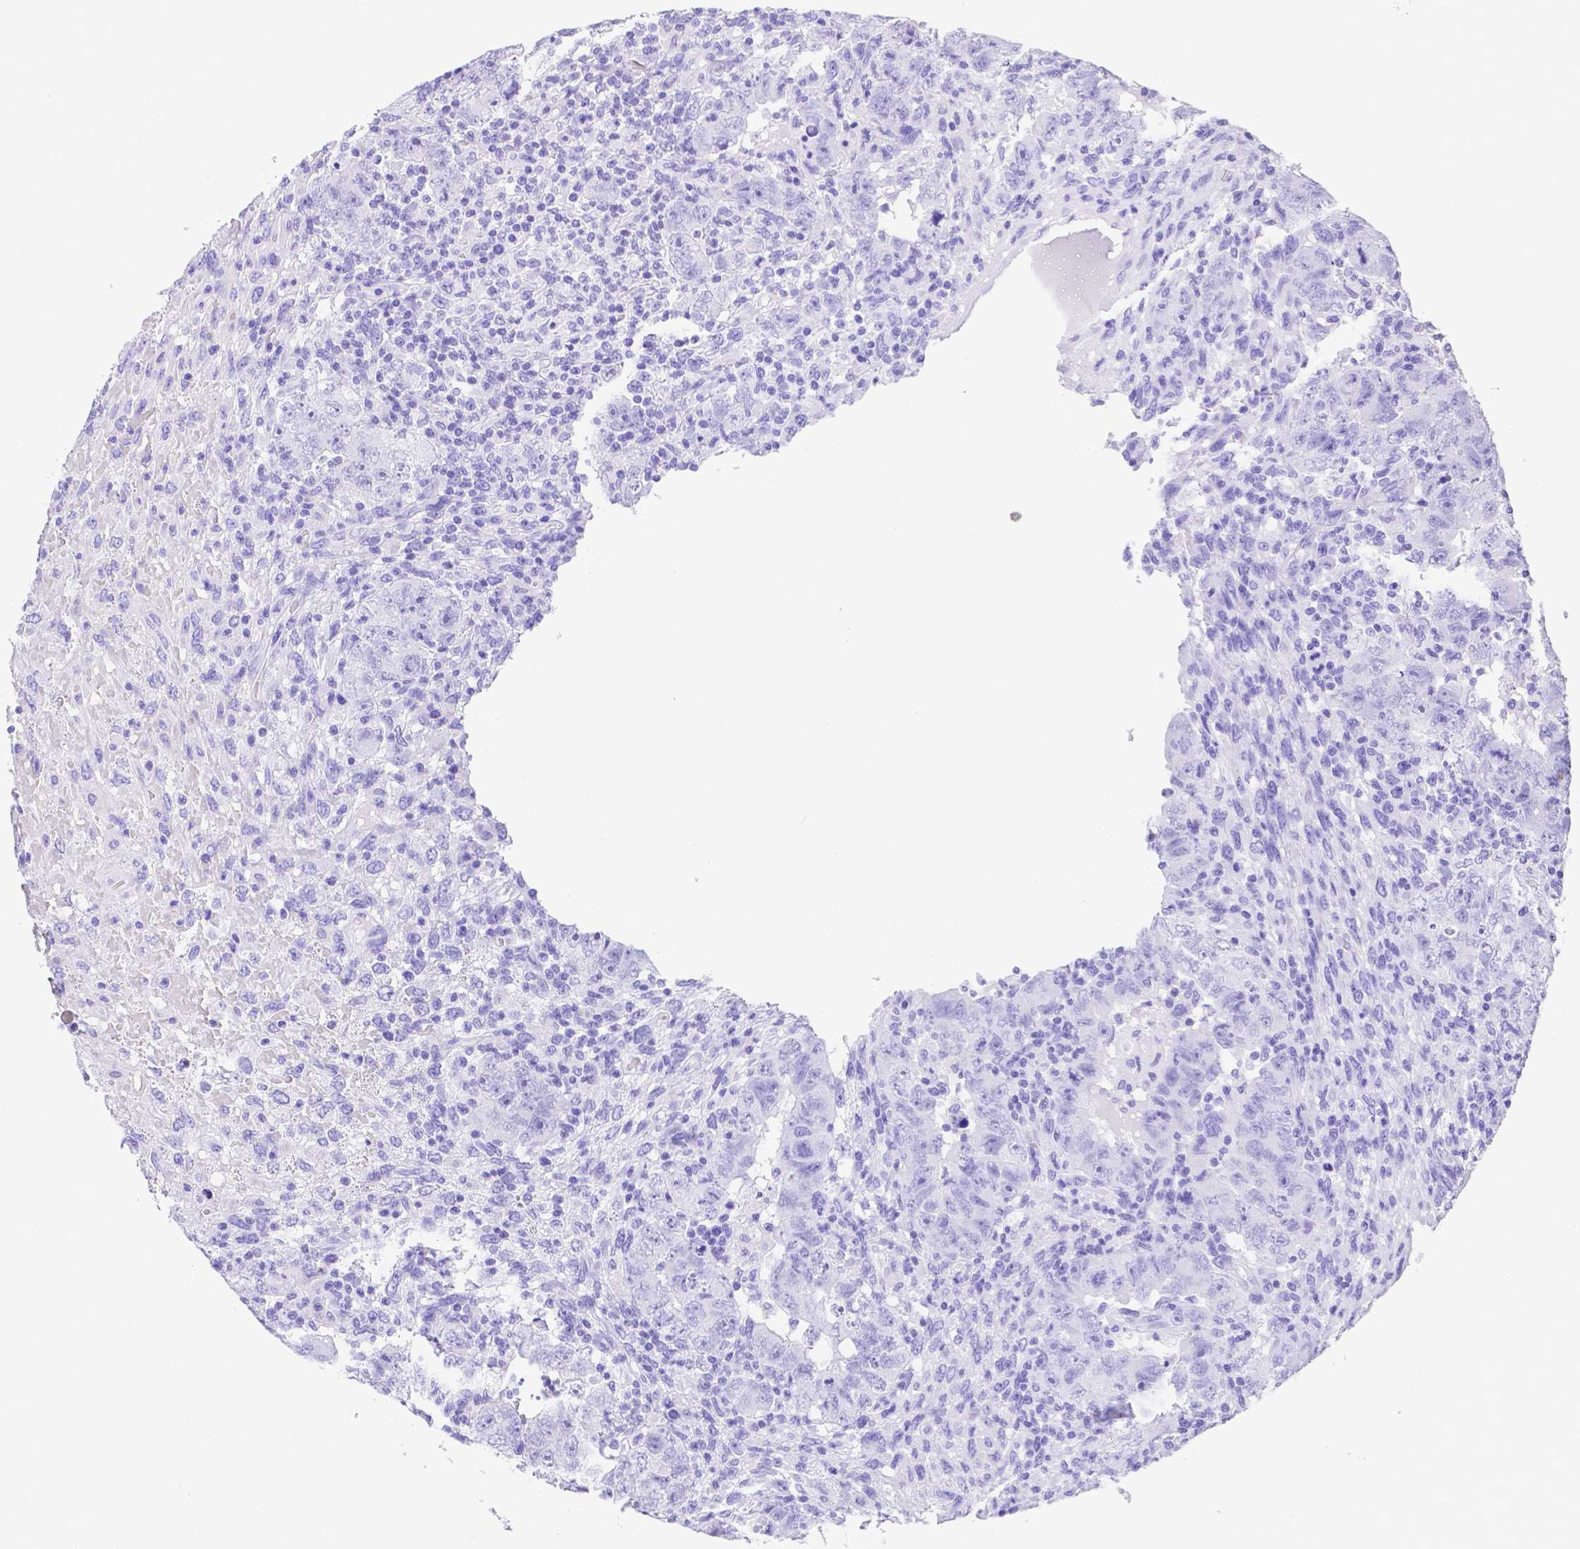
{"staining": {"intensity": "negative", "quantity": "none", "location": "none"}, "tissue": "testis cancer", "cell_type": "Tumor cells", "image_type": "cancer", "snomed": [{"axis": "morphology", "description": "Carcinoma, Embryonal, NOS"}, {"axis": "topography", "description": "Testis"}], "caption": "Immunohistochemistry (IHC) histopathology image of neoplastic tissue: human testis cancer (embryonal carcinoma) stained with DAB displays no significant protein expression in tumor cells.", "gene": "SMR3A", "patient": {"sex": "male", "age": 24}}